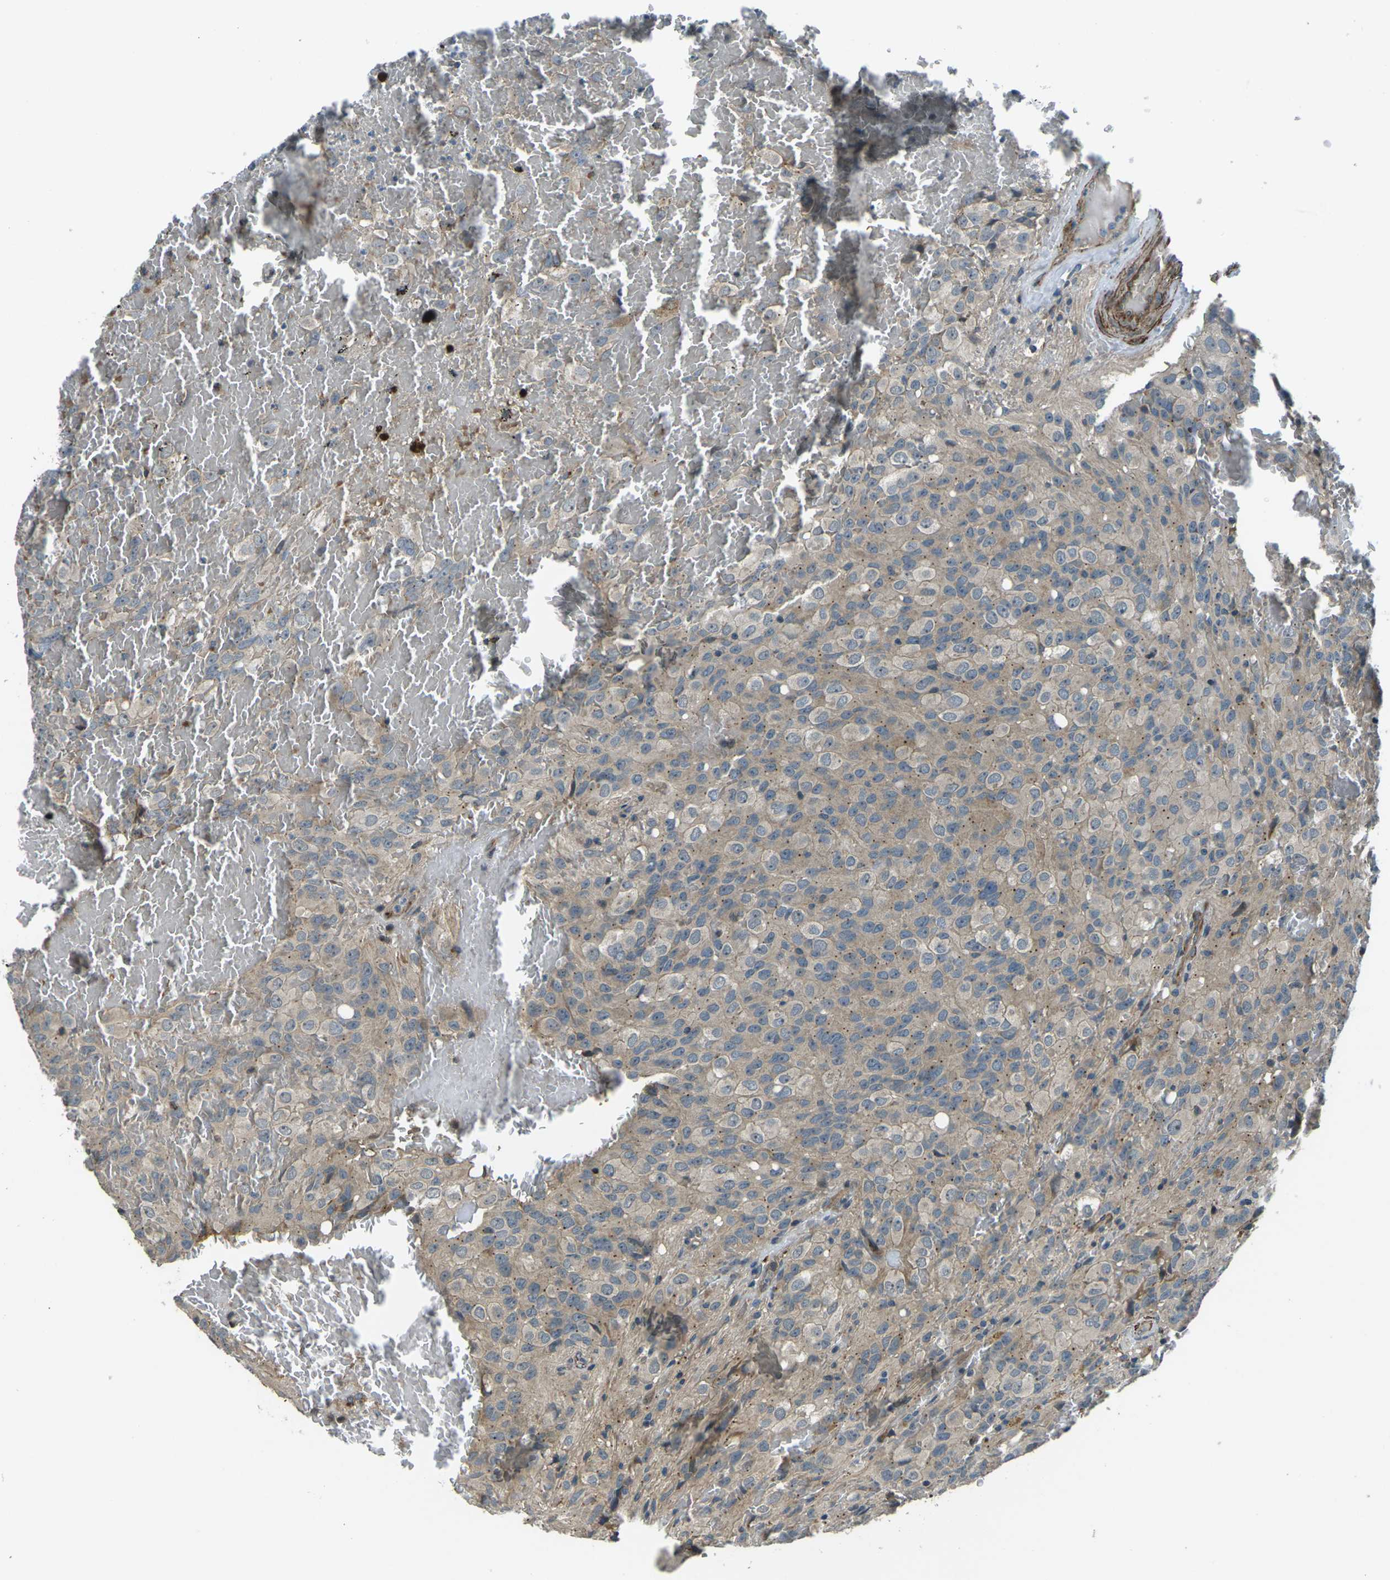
{"staining": {"intensity": "weak", "quantity": "<25%", "location": "cytoplasmic/membranous"}, "tissue": "glioma", "cell_type": "Tumor cells", "image_type": "cancer", "snomed": [{"axis": "morphology", "description": "Glioma, malignant, High grade"}, {"axis": "topography", "description": "Brain"}], "caption": "Tumor cells are negative for protein expression in human glioma.", "gene": "AFAP1", "patient": {"sex": "male", "age": 32}}